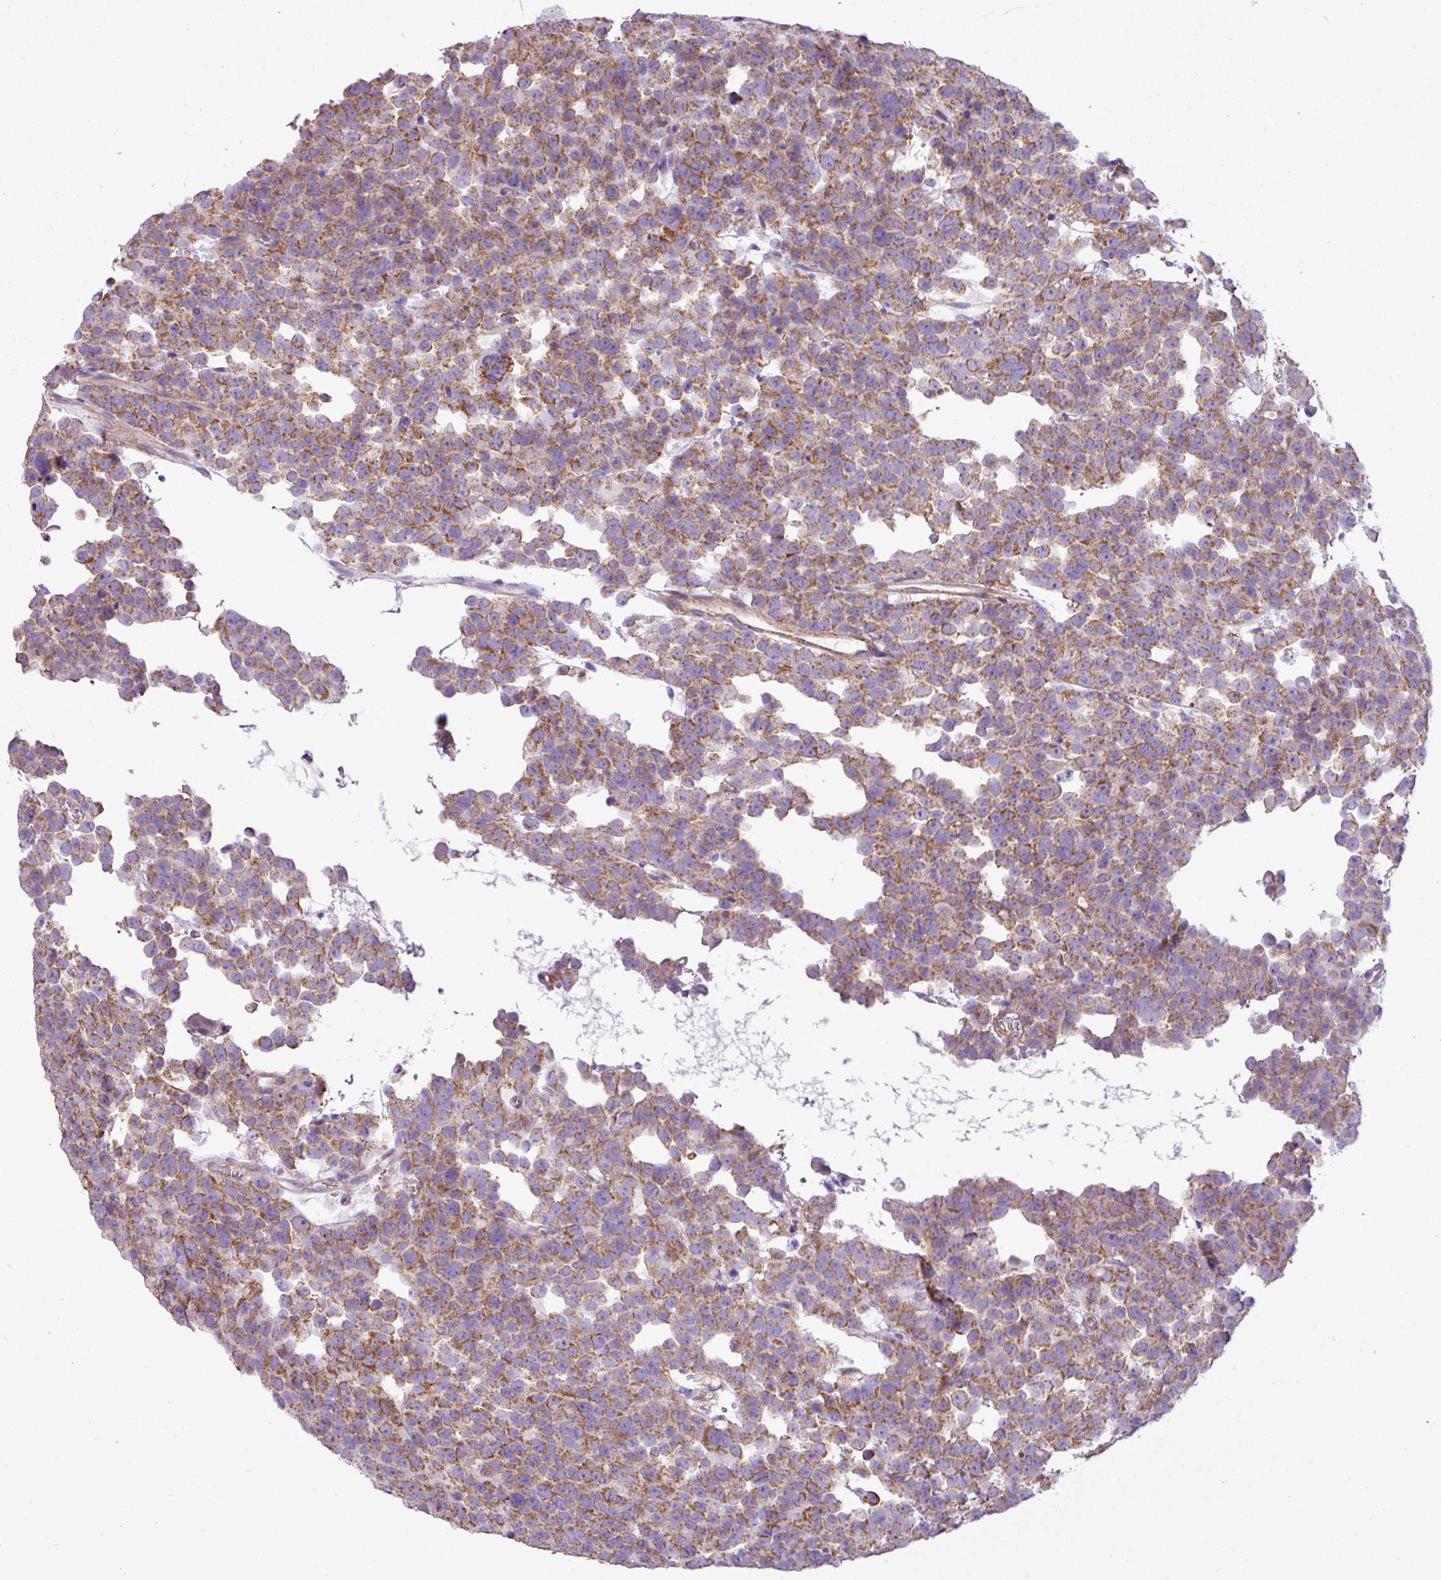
{"staining": {"intensity": "moderate", "quantity": ">75%", "location": "cytoplasmic/membranous"}, "tissue": "testis cancer", "cell_type": "Tumor cells", "image_type": "cancer", "snomed": [{"axis": "morphology", "description": "Seminoma, NOS"}, {"axis": "topography", "description": "Testis"}], "caption": "Immunohistochemical staining of human seminoma (testis) shows medium levels of moderate cytoplasmic/membranous protein expression in approximately >75% of tumor cells. (brown staining indicates protein expression, while blue staining denotes nuclei).", "gene": "BTN2A2", "patient": {"sex": "male", "age": 71}}